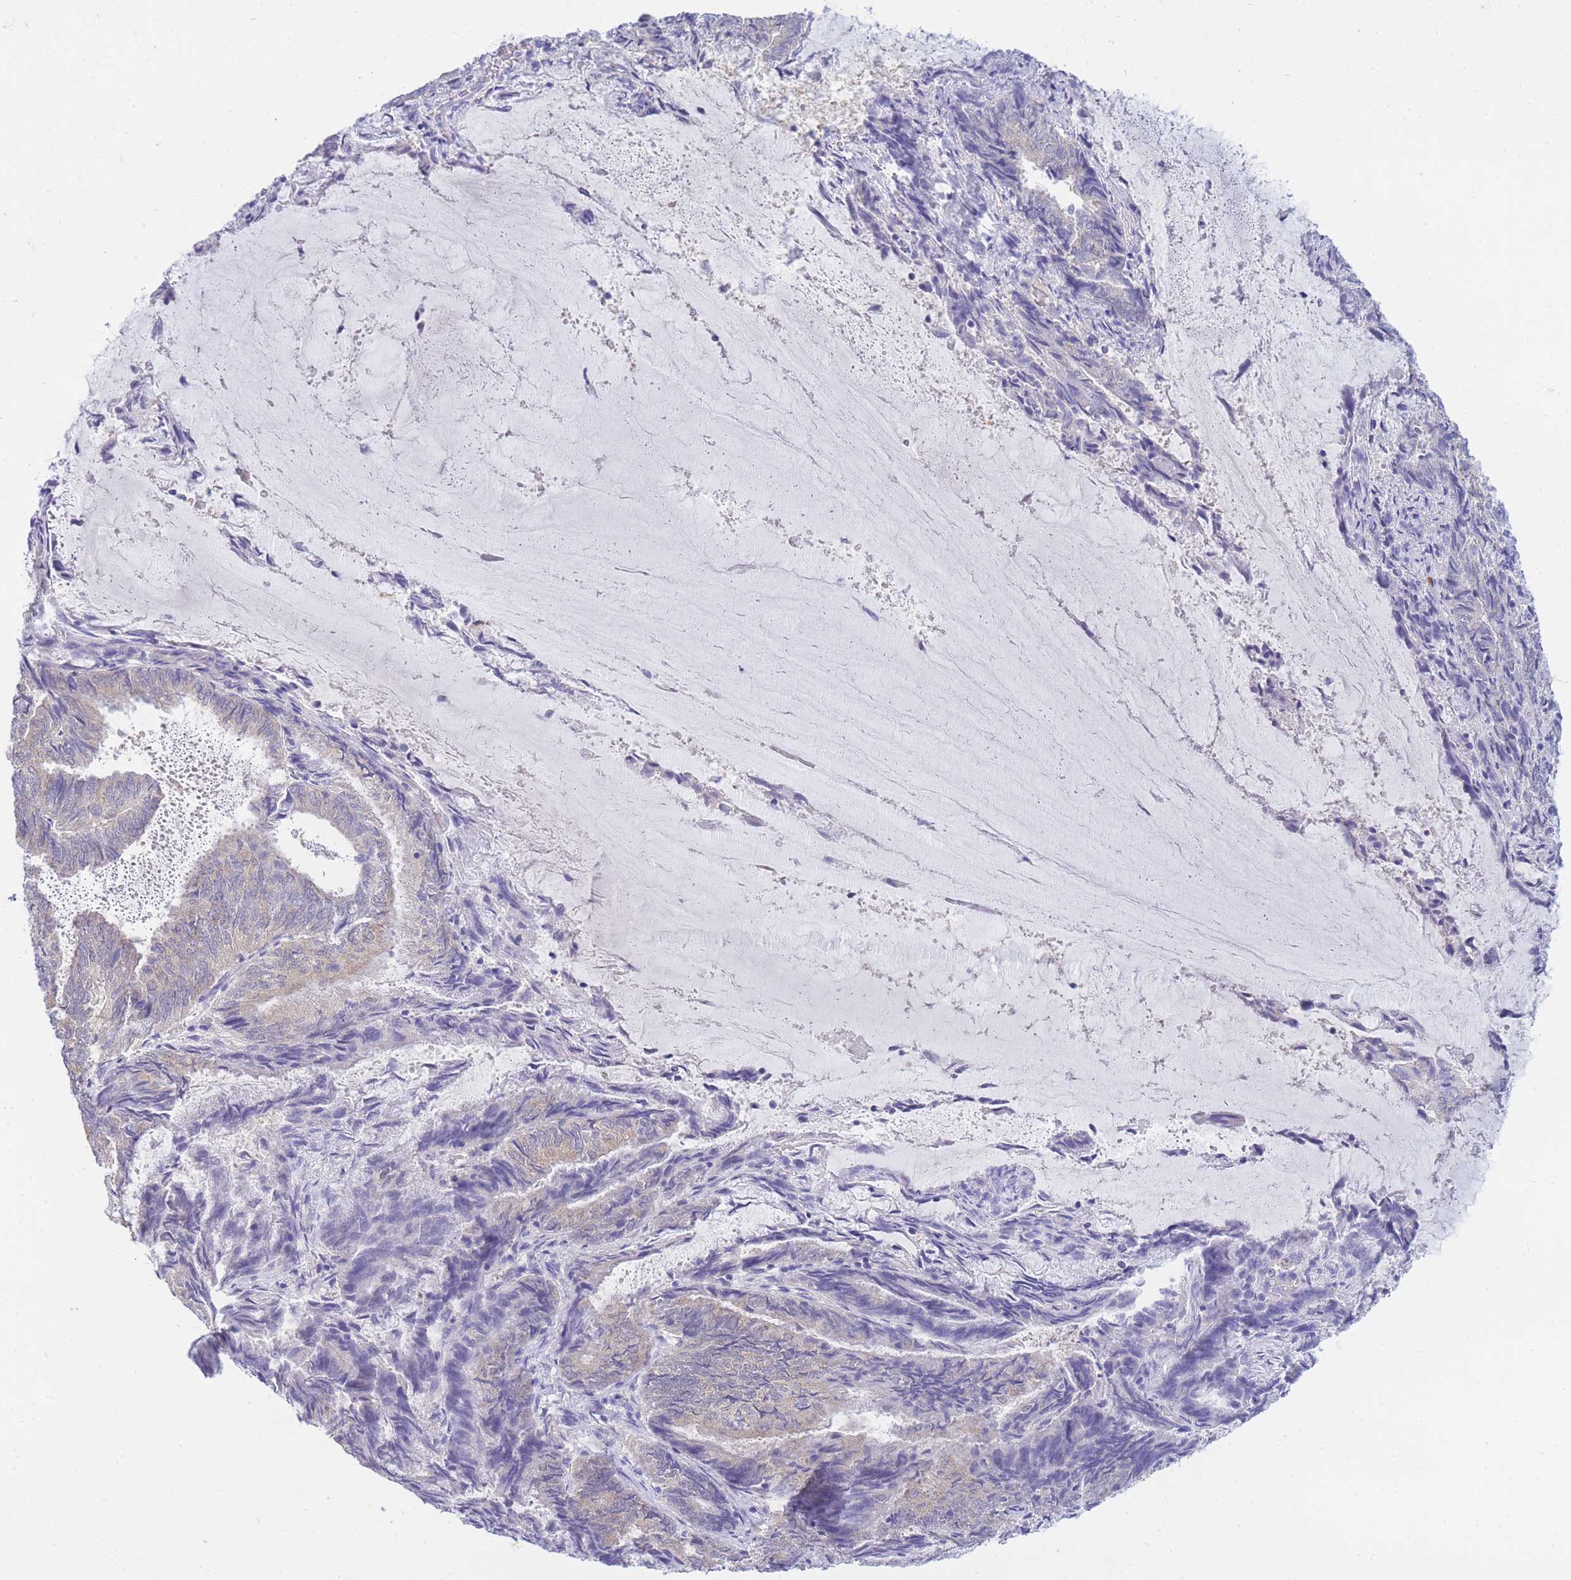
{"staining": {"intensity": "weak", "quantity": "<25%", "location": "cytoplasmic/membranous"}, "tissue": "endometrial cancer", "cell_type": "Tumor cells", "image_type": "cancer", "snomed": [{"axis": "morphology", "description": "Adenocarcinoma, NOS"}, {"axis": "topography", "description": "Endometrium"}], "caption": "A histopathology image of endometrial cancer (adenocarcinoma) stained for a protein demonstrates no brown staining in tumor cells.", "gene": "SUGT1", "patient": {"sex": "female", "age": 80}}